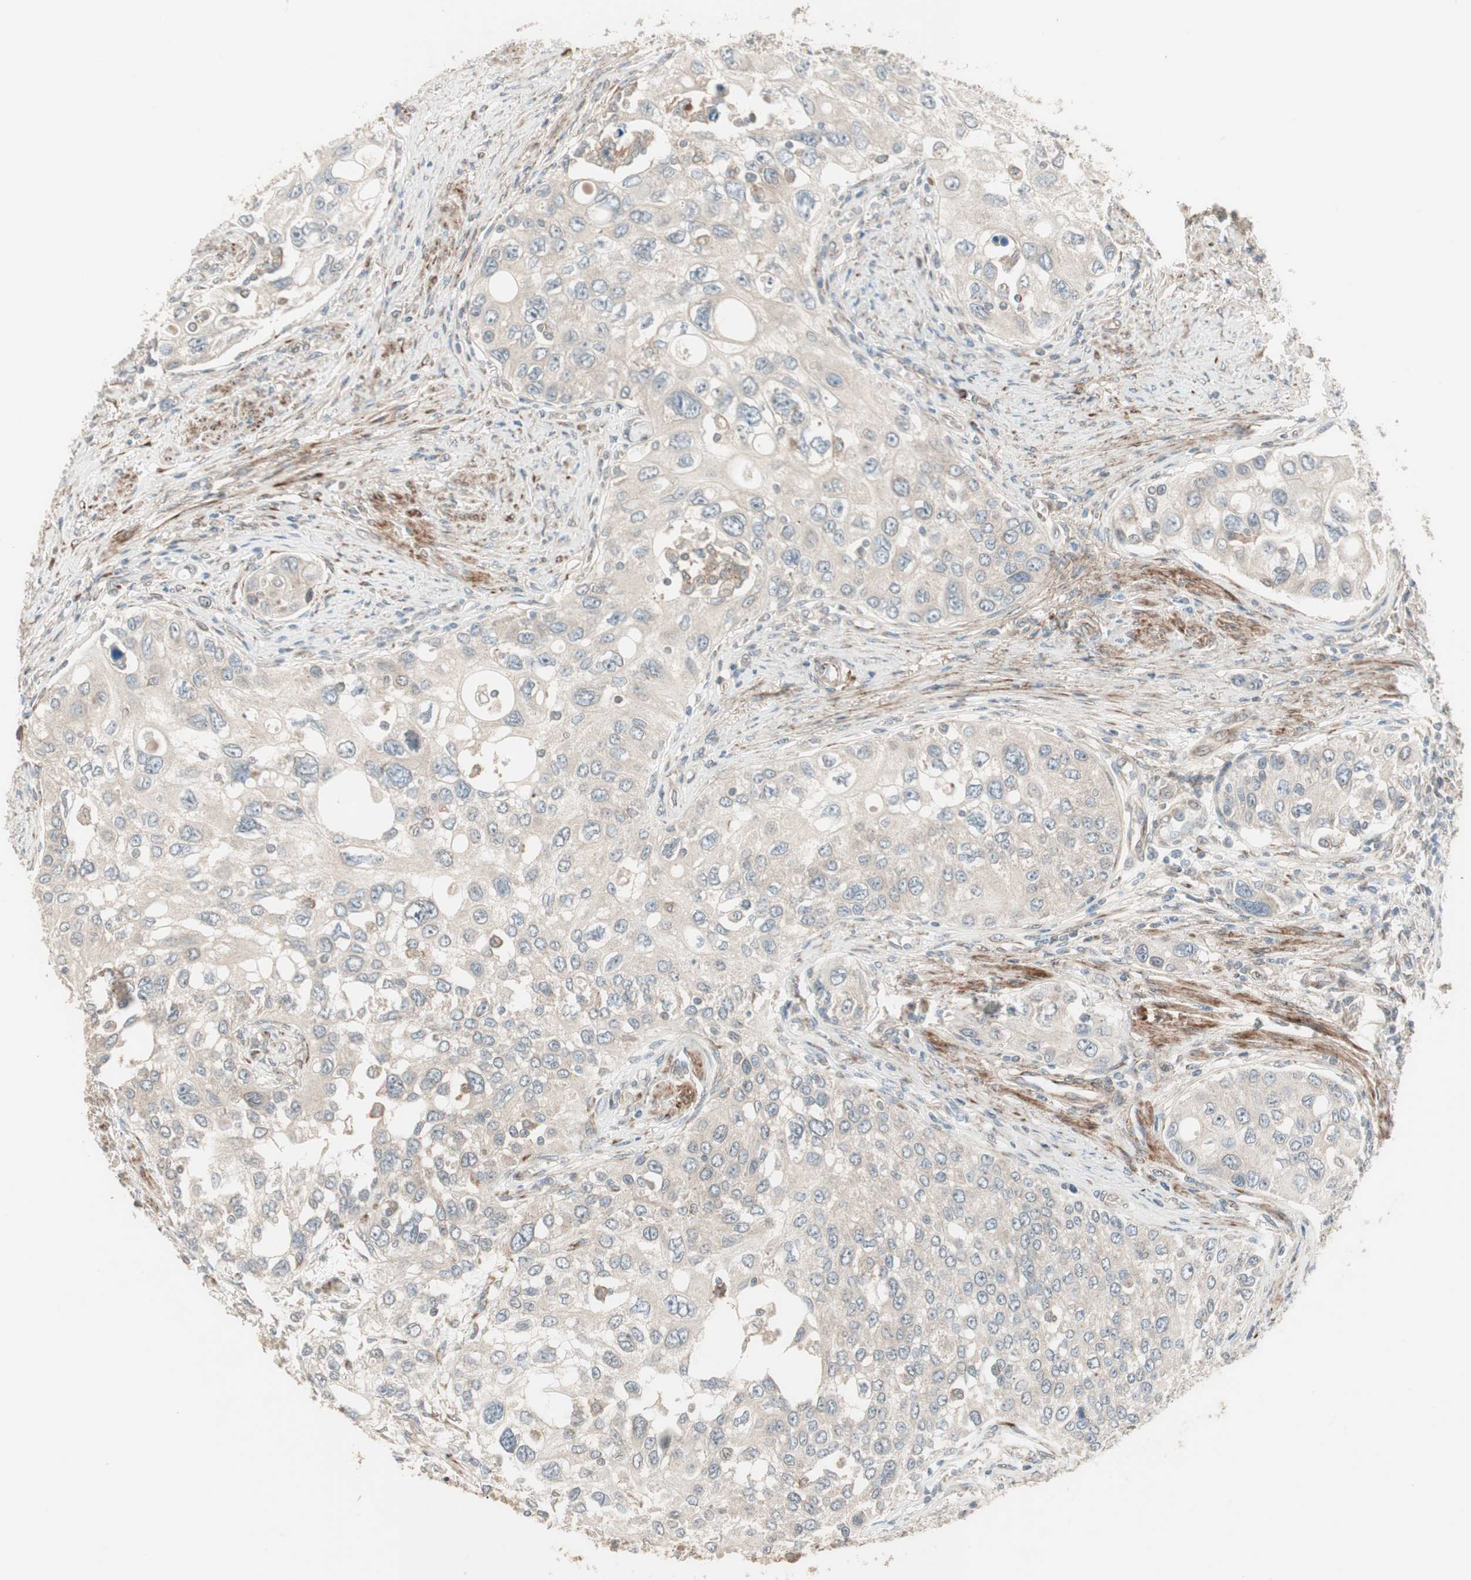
{"staining": {"intensity": "negative", "quantity": "none", "location": "none"}, "tissue": "urothelial cancer", "cell_type": "Tumor cells", "image_type": "cancer", "snomed": [{"axis": "morphology", "description": "Urothelial carcinoma, High grade"}, {"axis": "topography", "description": "Urinary bladder"}], "caption": "Protein analysis of urothelial cancer exhibits no significant staining in tumor cells. (IHC, brightfield microscopy, high magnification).", "gene": "PPP2R5E", "patient": {"sex": "female", "age": 56}}